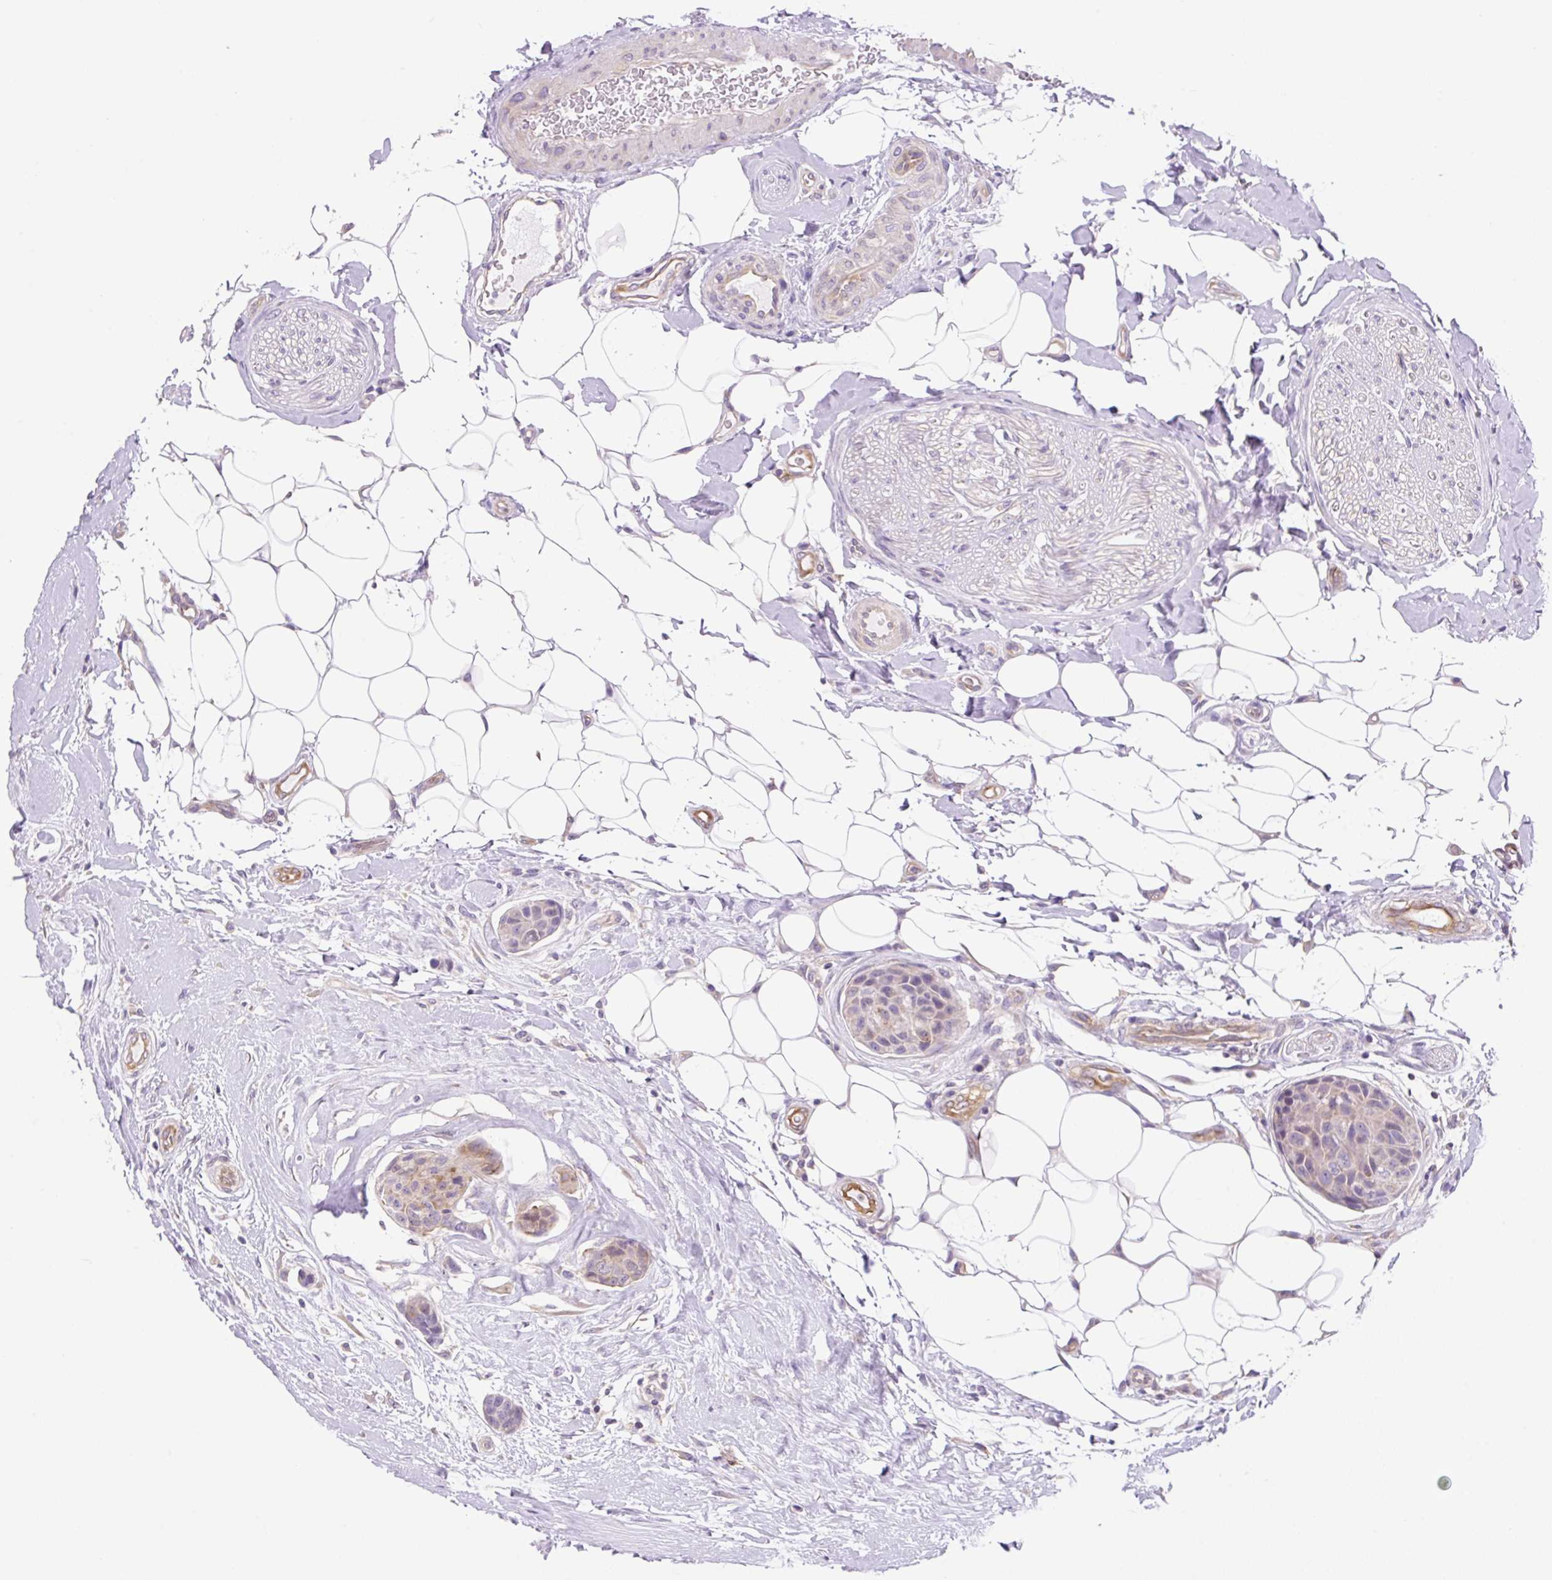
{"staining": {"intensity": "weak", "quantity": ">75%", "location": "cytoplasmic/membranous"}, "tissue": "breast cancer", "cell_type": "Tumor cells", "image_type": "cancer", "snomed": [{"axis": "morphology", "description": "Duct carcinoma"}, {"axis": "topography", "description": "Breast"}, {"axis": "topography", "description": "Lymph node"}], "caption": "IHC (DAB (3,3'-diaminobenzidine)) staining of breast cancer displays weak cytoplasmic/membranous protein expression in approximately >75% of tumor cells.", "gene": "CAMK2B", "patient": {"sex": "female", "age": 80}}